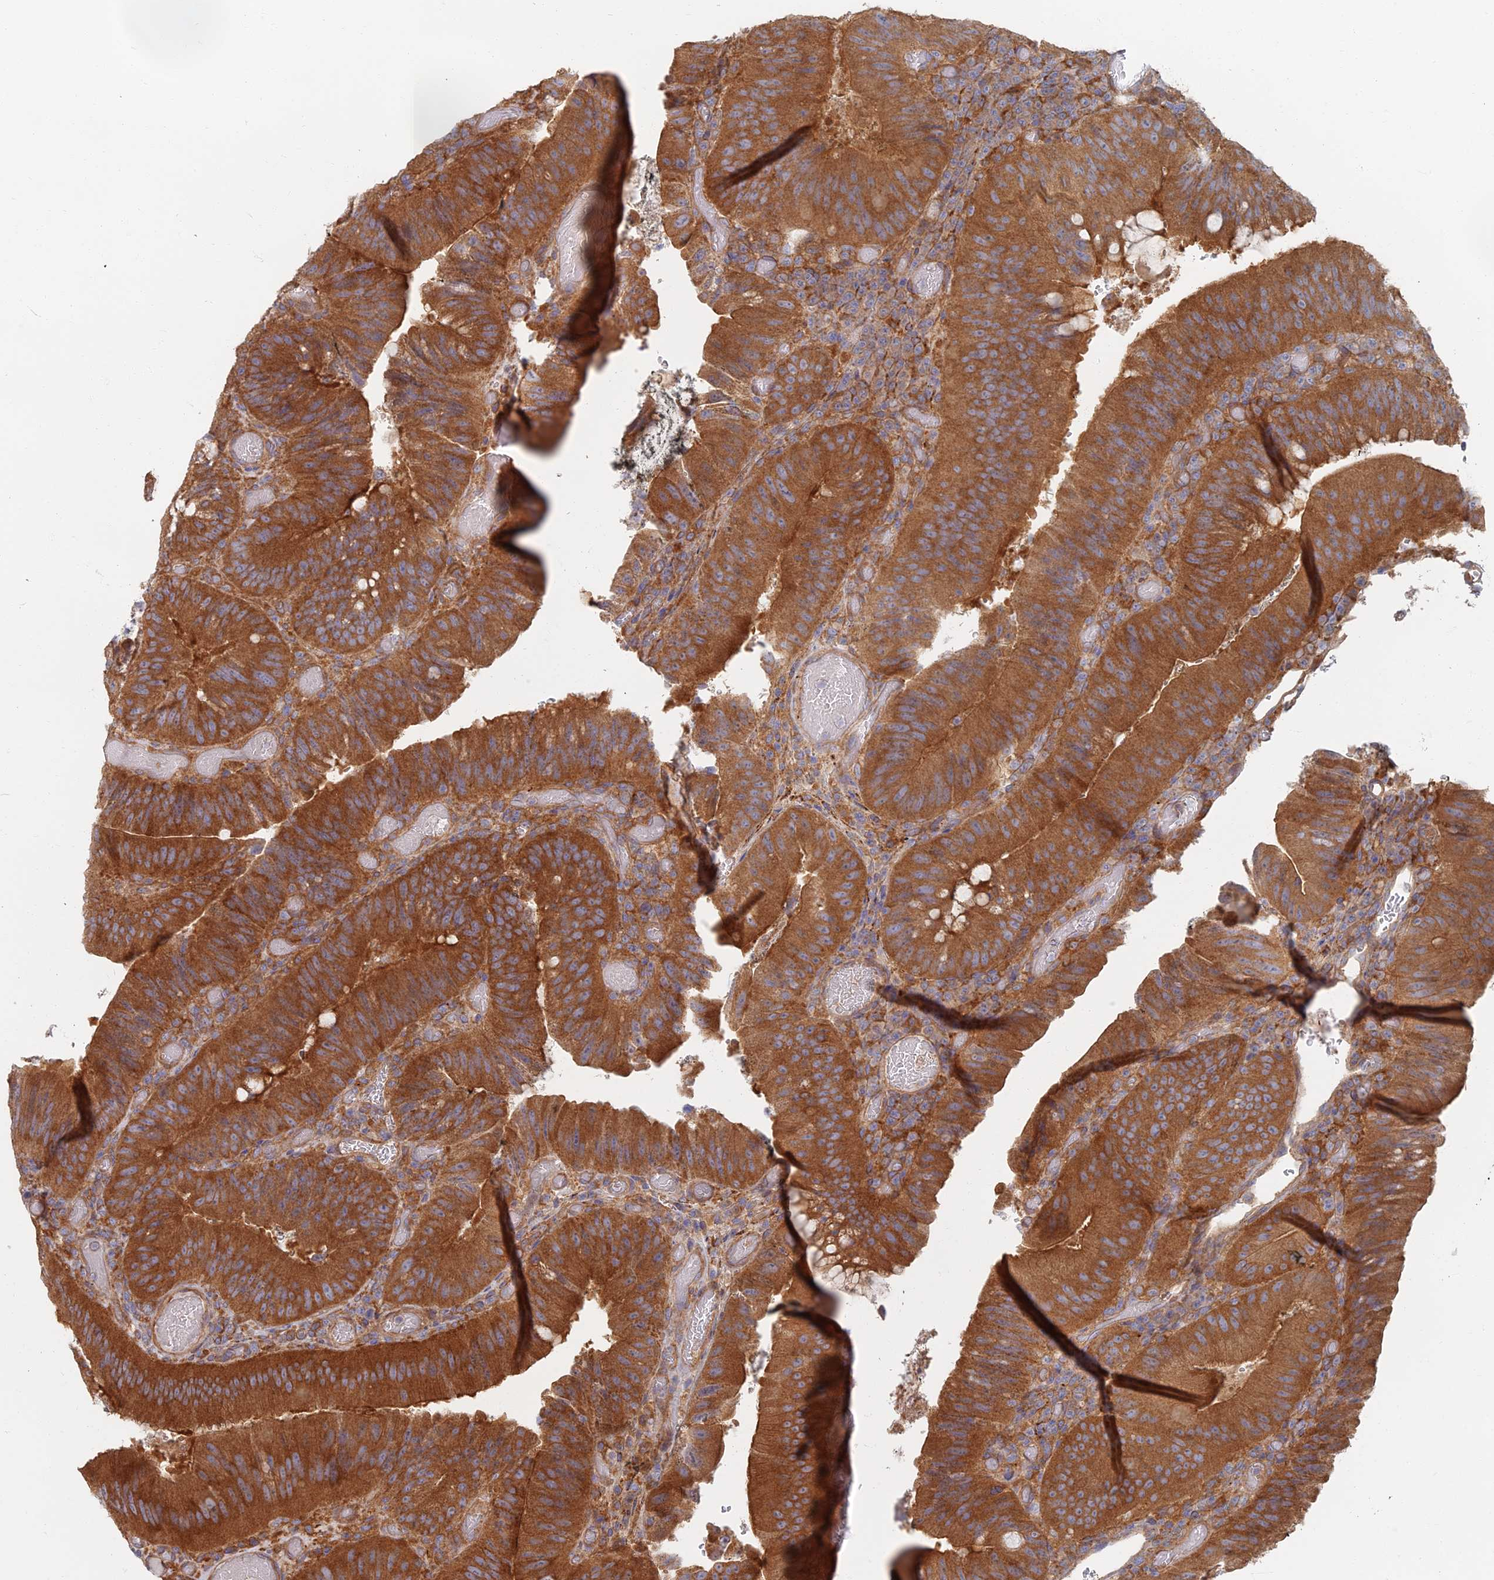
{"staining": {"intensity": "strong", "quantity": ">75%", "location": "cytoplasmic/membranous"}, "tissue": "colorectal cancer", "cell_type": "Tumor cells", "image_type": "cancer", "snomed": [{"axis": "morphology", "description": "Adenocarcinoma, NOS"}, {"axis": "topography", "description": "Colon"}], "caption": "The histopathology image displays a brown stain indicating the presence of a protein in the cytoplasmic/membranous of tumor cells in colorectal cancer.", "gene": "RBSN", "patient": {"sex": "female", "age": 43}}